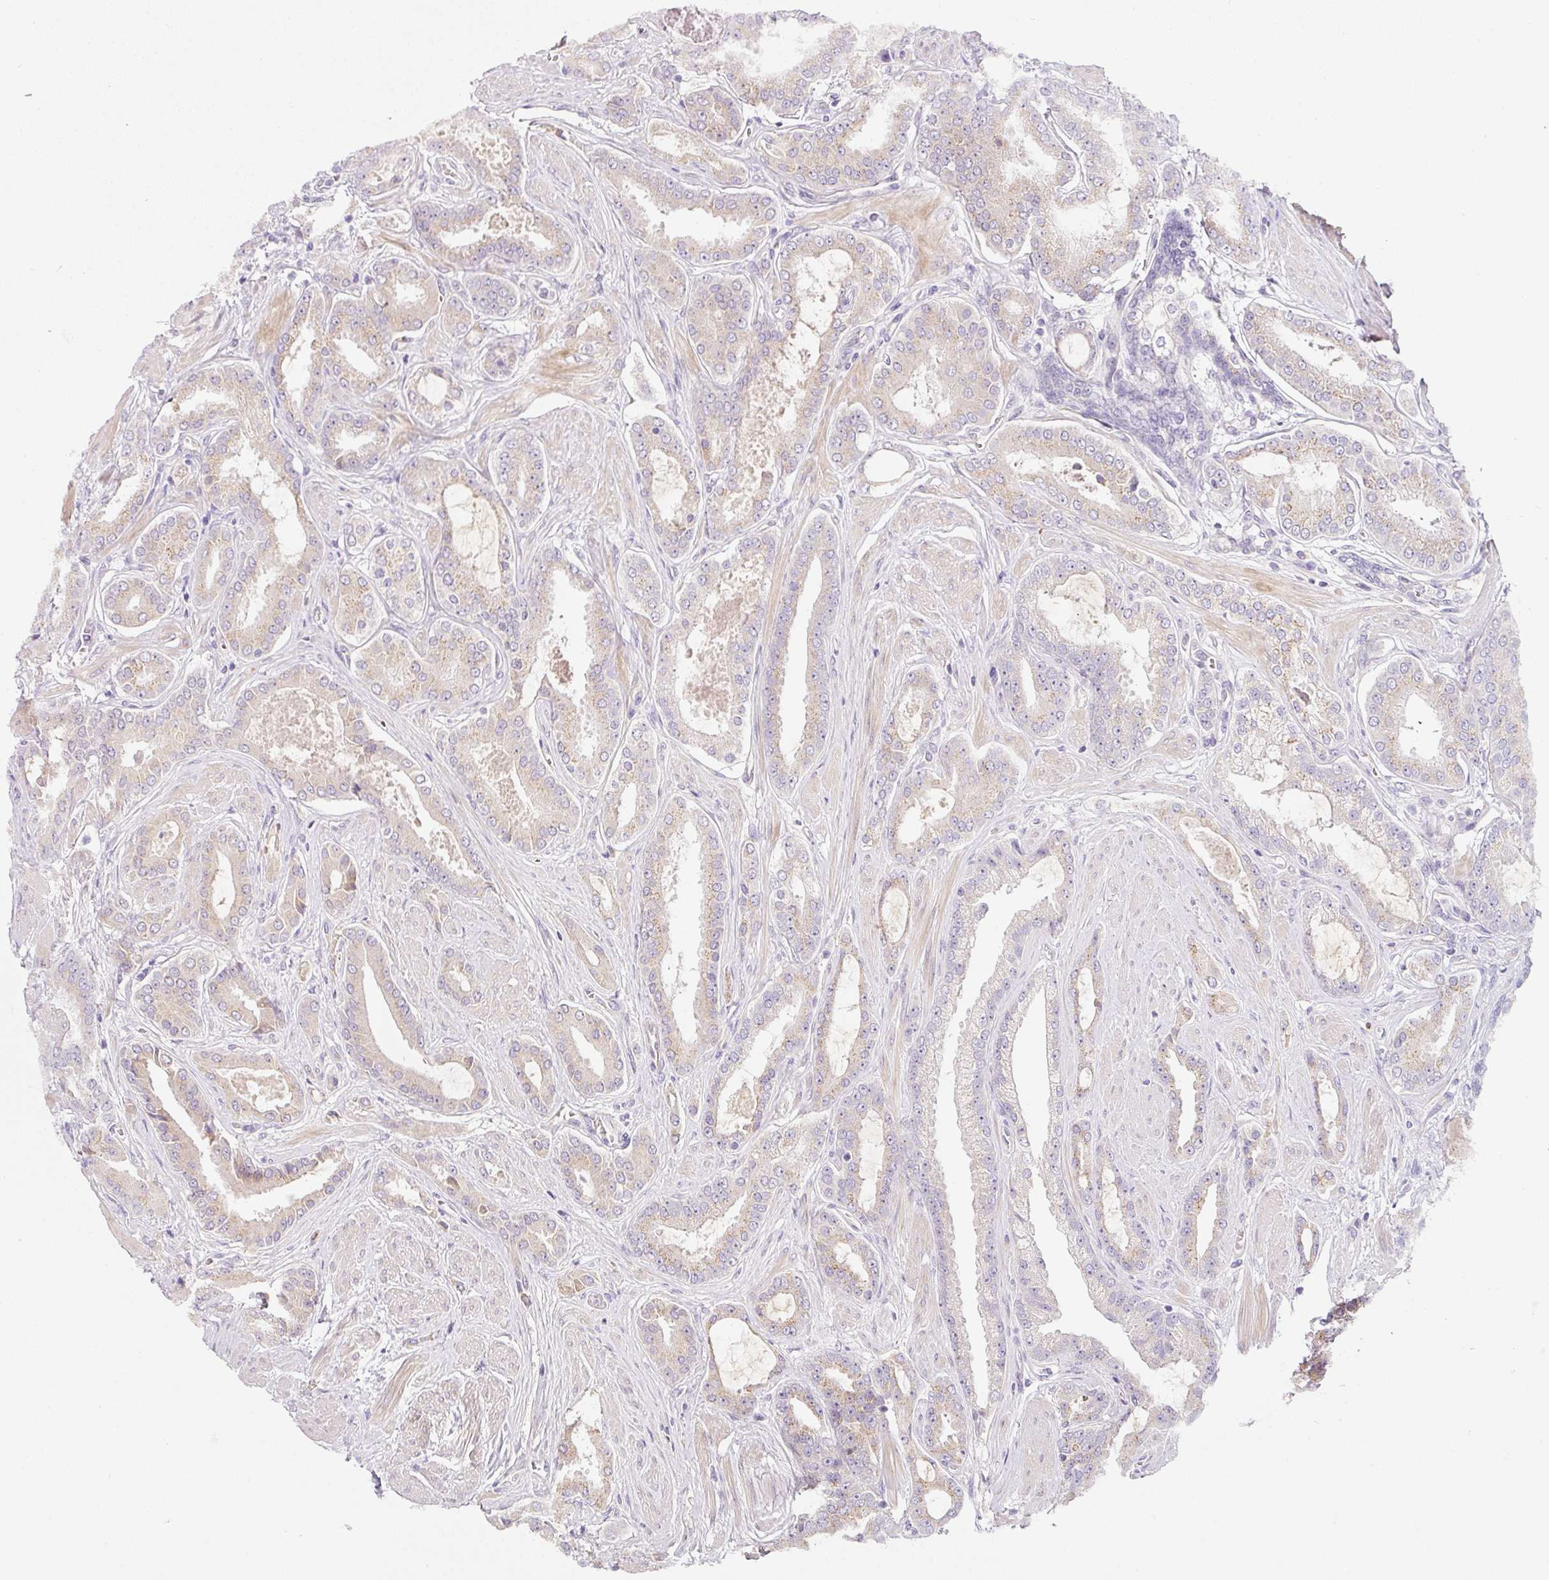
{"staining": {"intensity": "weak", "quantity": "25%-75%", "location": "cytoplasmic/membranous"}, "tissue": "prostate cancer", "cell_type": "Tumor cells", "image_type": "cancer", "snomed": [{"axis": "morphology", "description": "Adenocarcinoma, Low grade"}, {"axis": "topography", "description": "Prostate"}], "caption": "High-magnification brightfield microscopy of prostate cancer stained with DAB (3,3'-diaminobenzidine) (brown) and counterstained with hematoxylin (blue). tumor cells exhibit weak cytoplasmic/membranous expression is identified in about25%-75% of cells.", "gene": "NBPF11", "patient": {"sex": "male", "age": 42}}